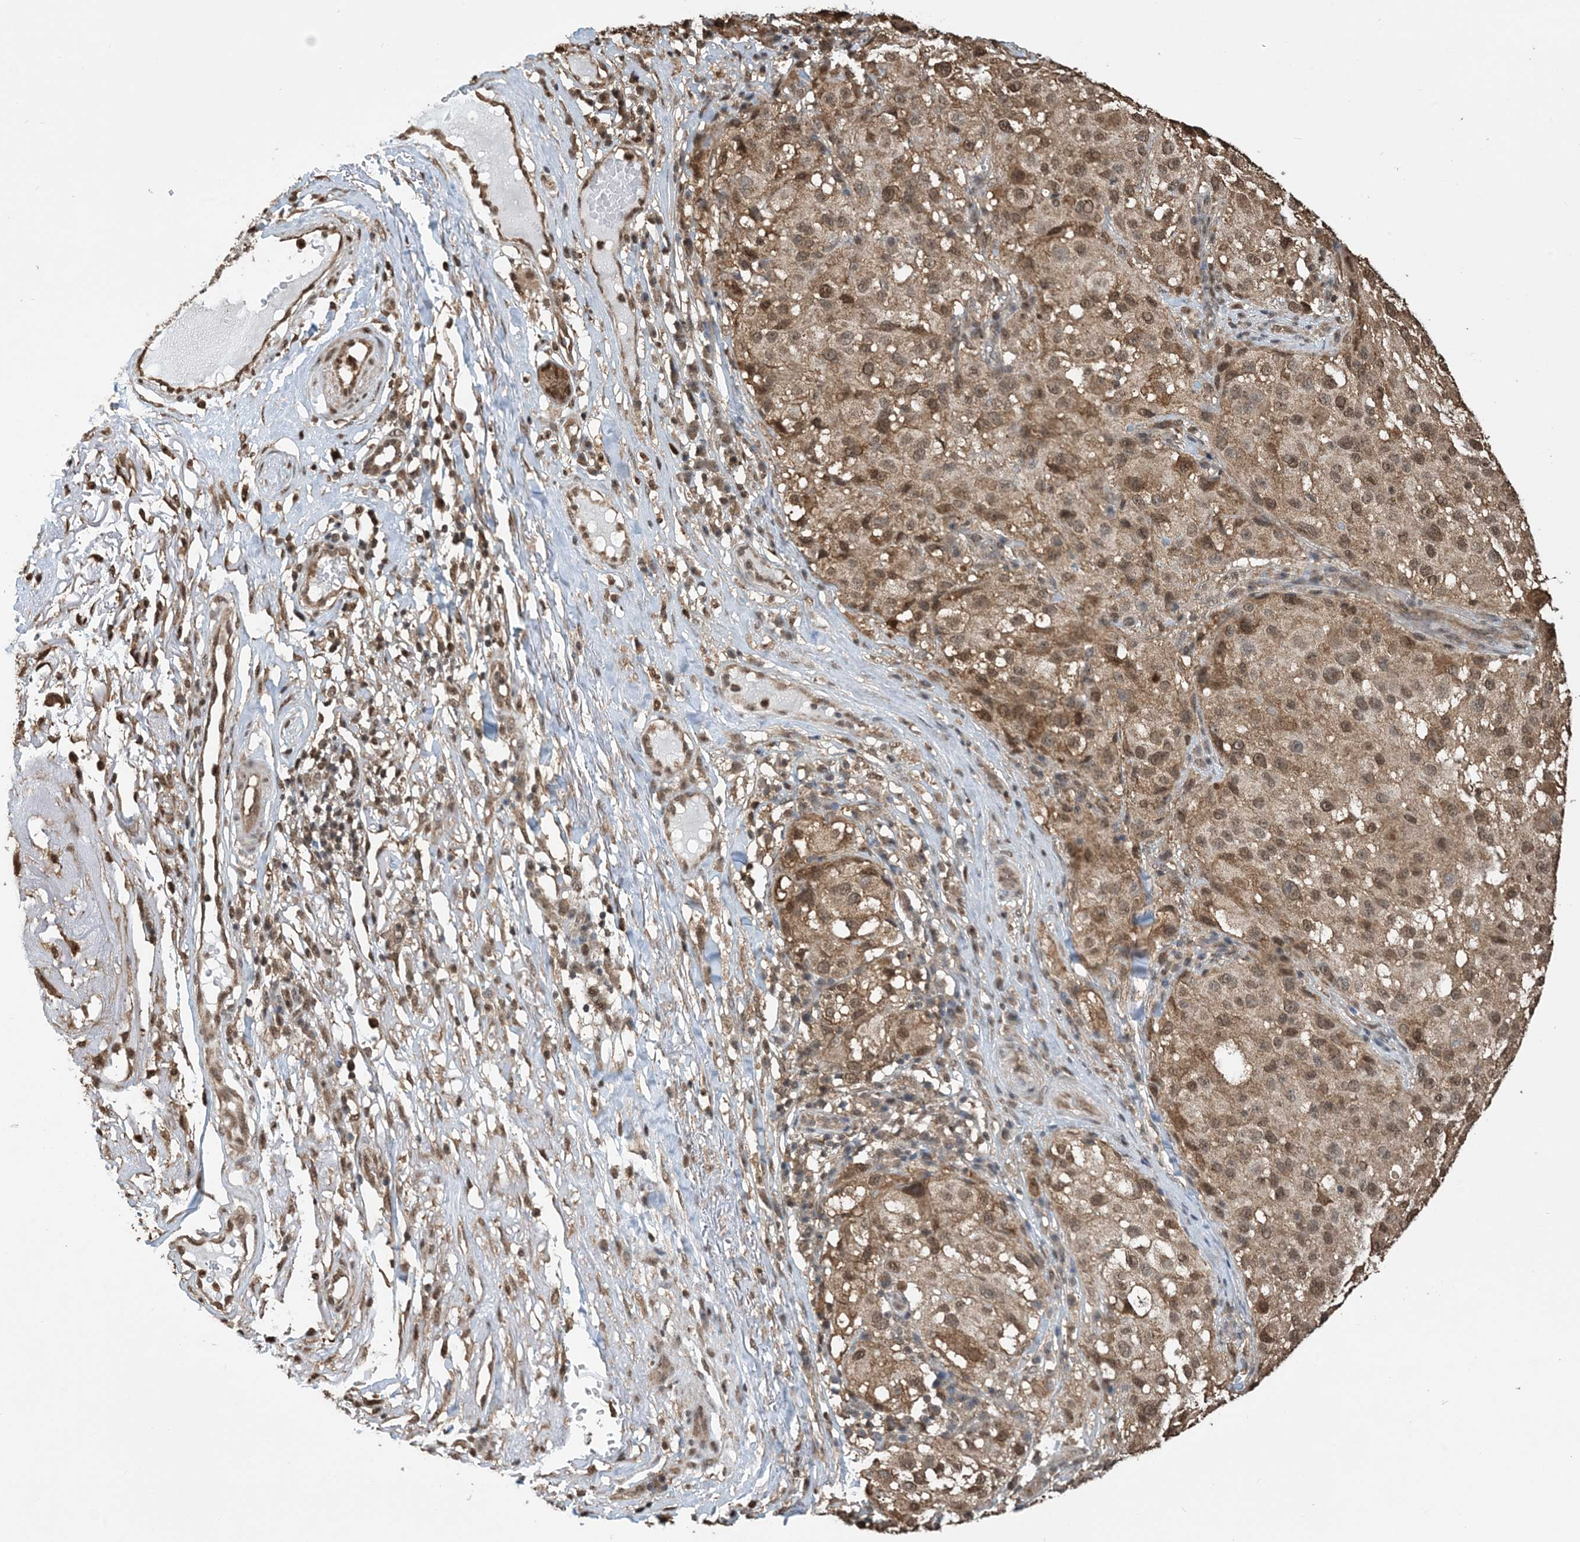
{"staining": {"intensity": "moderate", "quantity": ">75%", "location": "cytoplasmic/membranous,nuclear"}, "tissue": "melanoma", "cell_type": "Tumor cells", "image_type": "cancer", "snomed": [{"axis": "morphology", "description": "Necrosis, NOS"}, {"axis": "morphology", "description": "Malignant melanoma, NOS"}, {"axis": "topography", "description": "Skin"}], "caption": "Approximately >75% of tumor cells in human malignant melanoma show moderate cytoplasmic/membranous and nuclear protein staining as visualized by brown immunohistochemical staining.", "gene": "HSPA1A", "patient": {"sex": "female", "age": 87}}